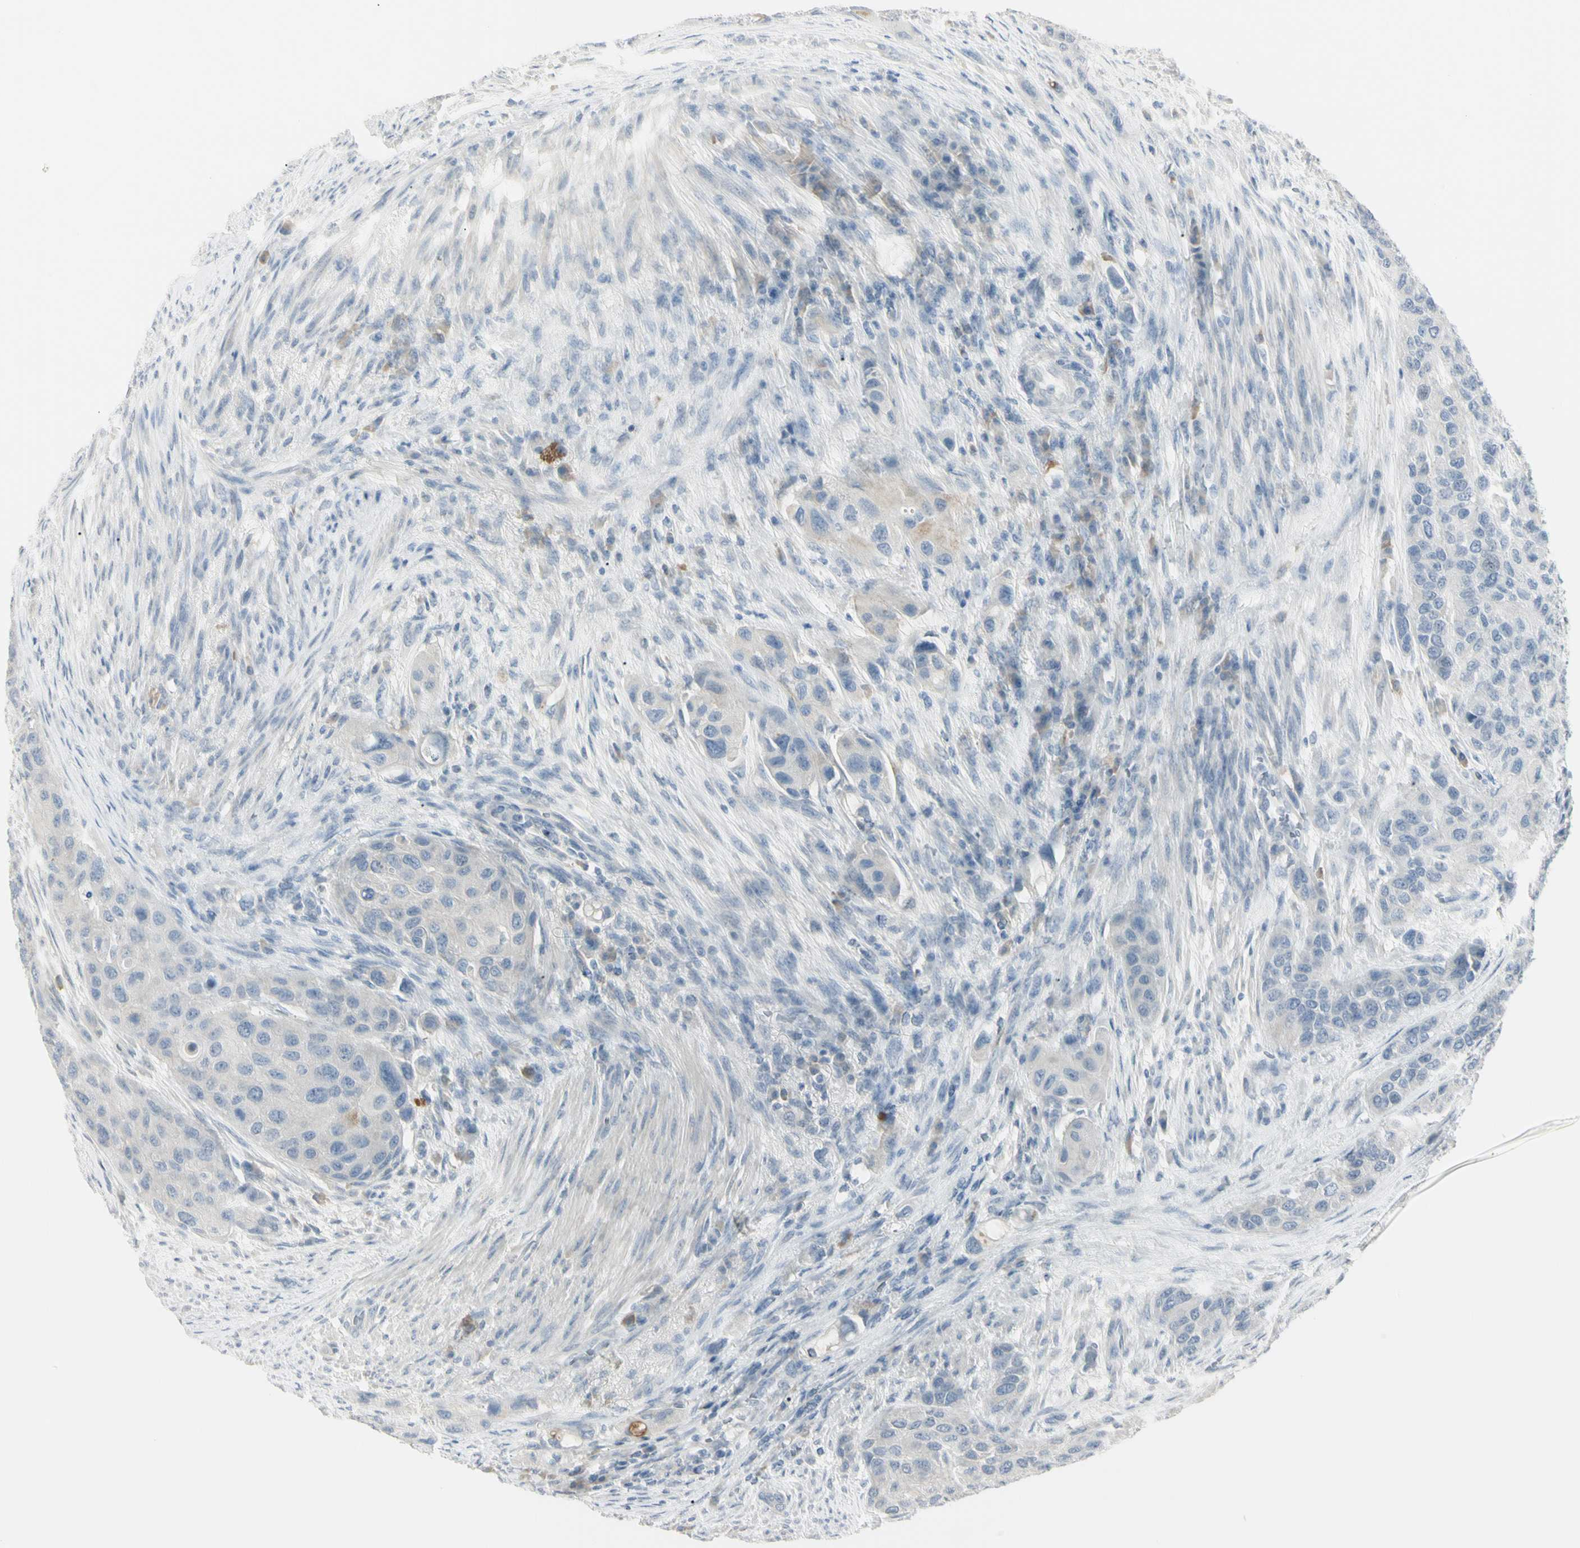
{"staining": {"intensity": "negative", "quantity": "none", "location": "none"}, "tissue": "urothelial cancer", "cell_type": "Tumor cells", "image_type": "cancer", "snomed": [{"axis": "morphology", "description": "Urothelial carcinoma, High grade"}, {"axis": "topography", "description": "Urinary bladder"}], "caption": "High power microscopy micrograph of an immunohistochemistry micrograph of urothelial cancer, revealing no significant expression in tumor cells. (DAB immunohistochemistry visualized using brightfield microscopy, high magnification).", "gene": "PIP", "patient": {"sex": "female", "age": 56}}